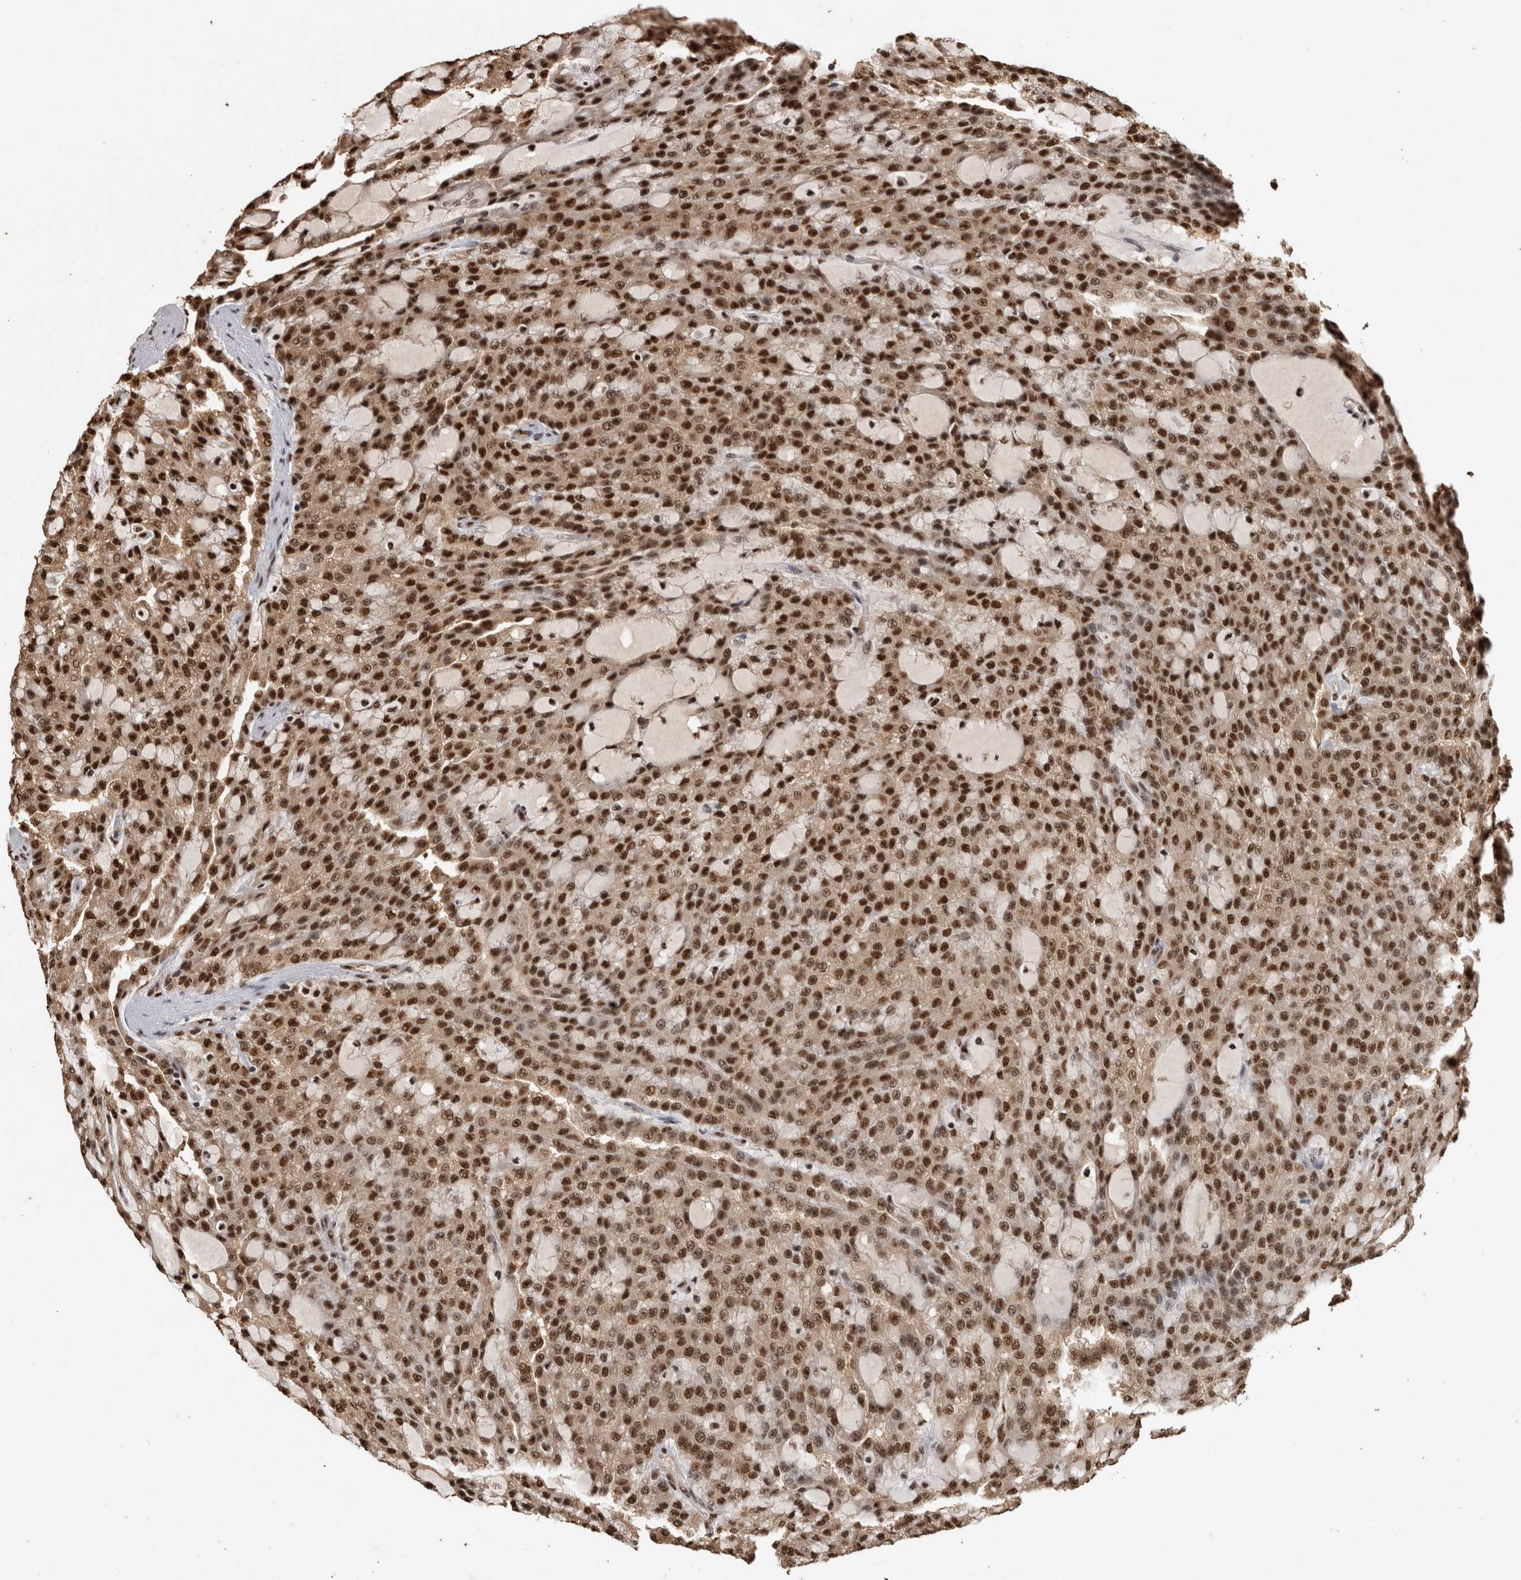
{"staining": {"intensity": "strong", "quantity": ">75%", "location": "nuclear"}, "tissue": "renal cancer", "cell_type": "Tumor cells", "image_type": "cancer", "snomed": [{"axis": "morphology", "description": "Adenocarcinoma, NOS"}, {"axis": "topography", "description": "Kidney"}], "caption": "Human renal cancer (adenocarcinoma) stained with a brown dye reveals strong nuclear positive expression in approximately >75% of tumor cells.", "gene": "RAD50", "patient": {"sex": "male", "age": 63}}